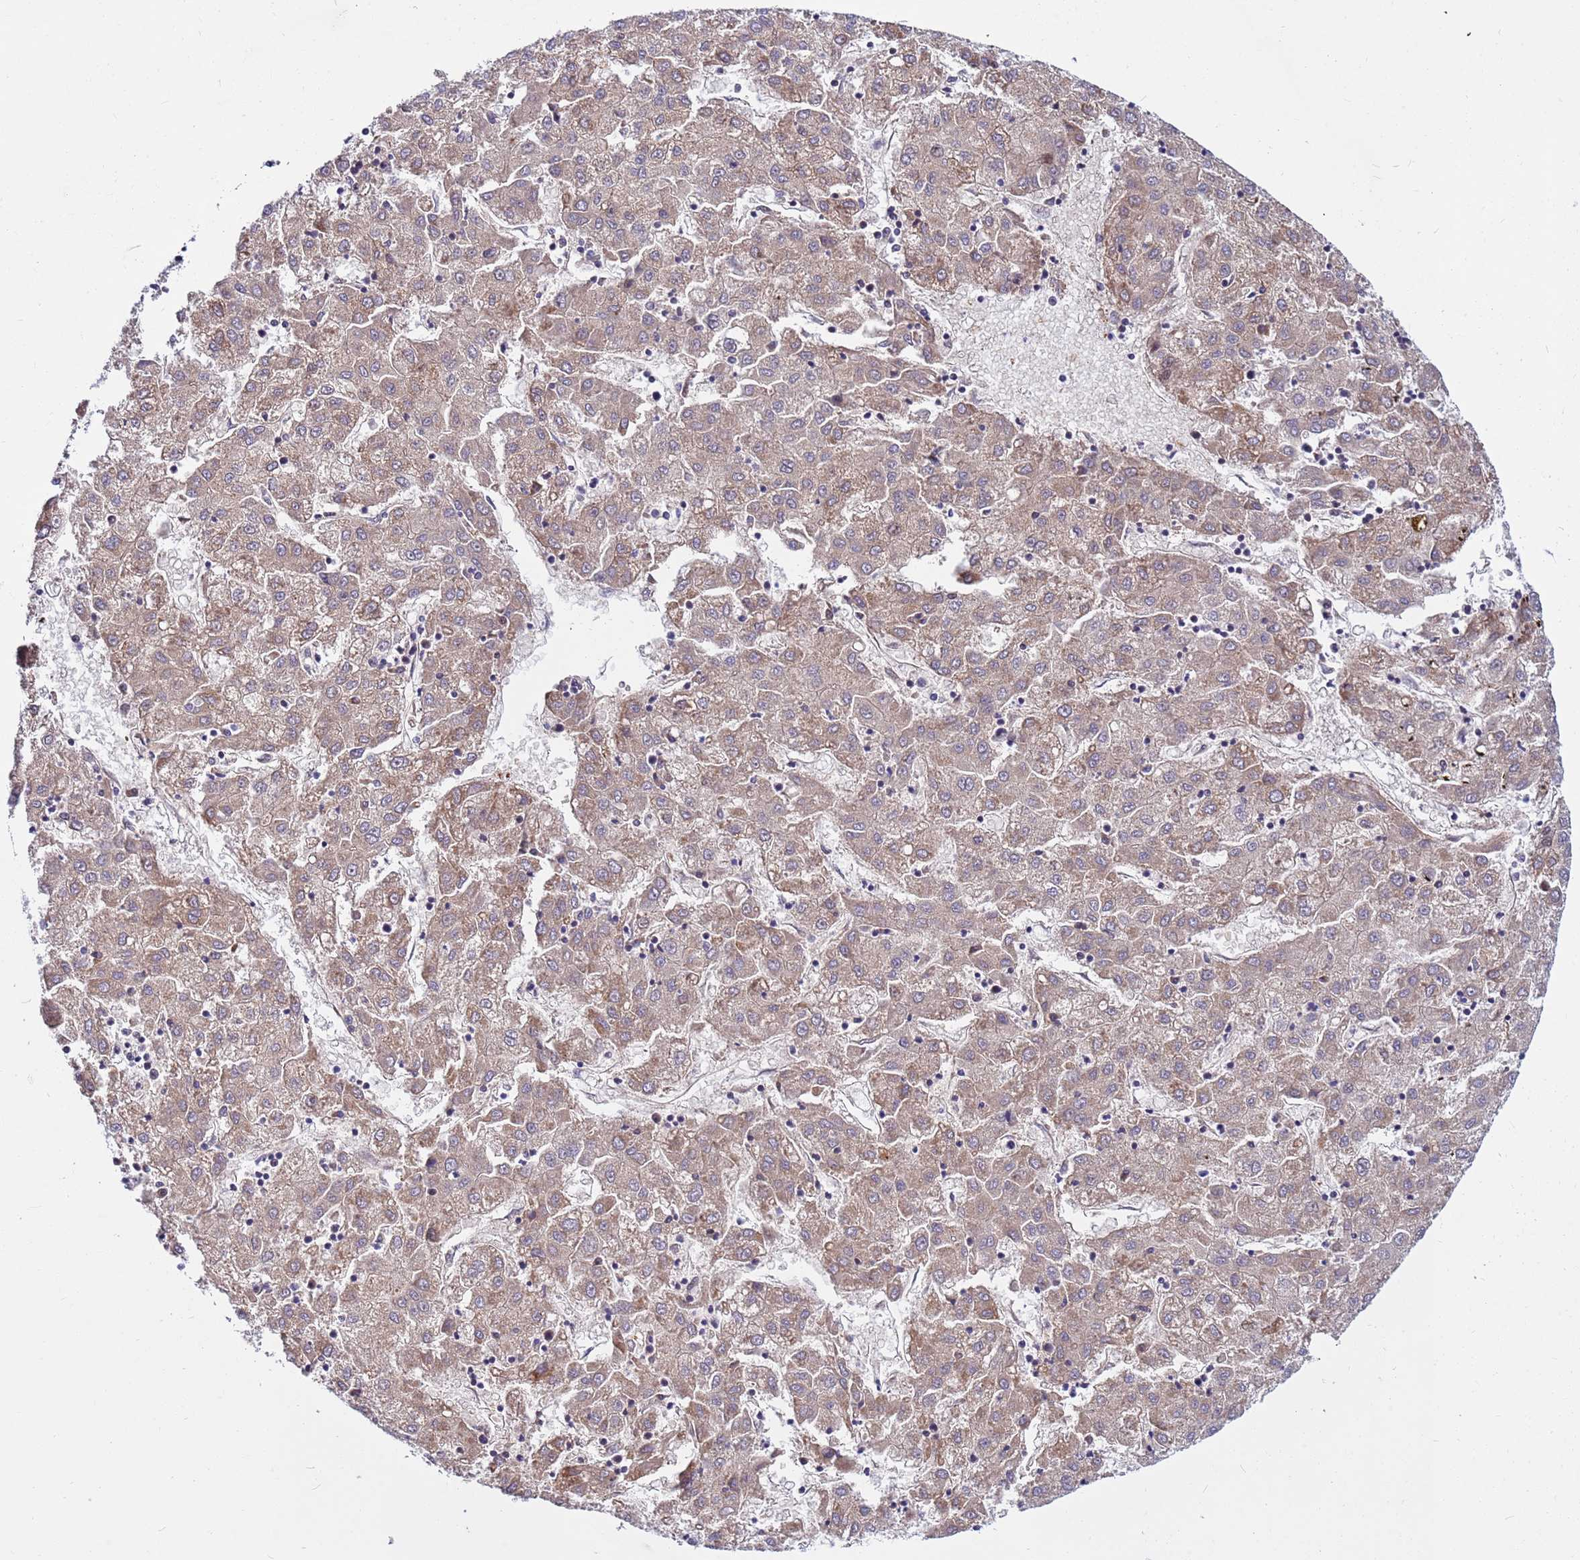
{"staining": {"intensity": "weak", "quantity": ">75%", "location": "cytoplasmic/membranous"}, "tissue": "liver cancer", "cell_type": "Tumor cells", "image_type": "cancer", "snomed": [{"axis": "morphology", "description": "Carcinoma, Hepatocellular, NOS"}, {"axis": "topography", "description": "Liver"}], "caption": "This histopathology image shows hepatocellular carcinoma (liver) stained with IHC to label a protein in brown. The cytoplasmic/membranous of tumor cells show weak positivity for the protein. Nuclei are counter-stained blue.", "gene": "CRHBP", "patient": {"sex": "male", "age": 72}}